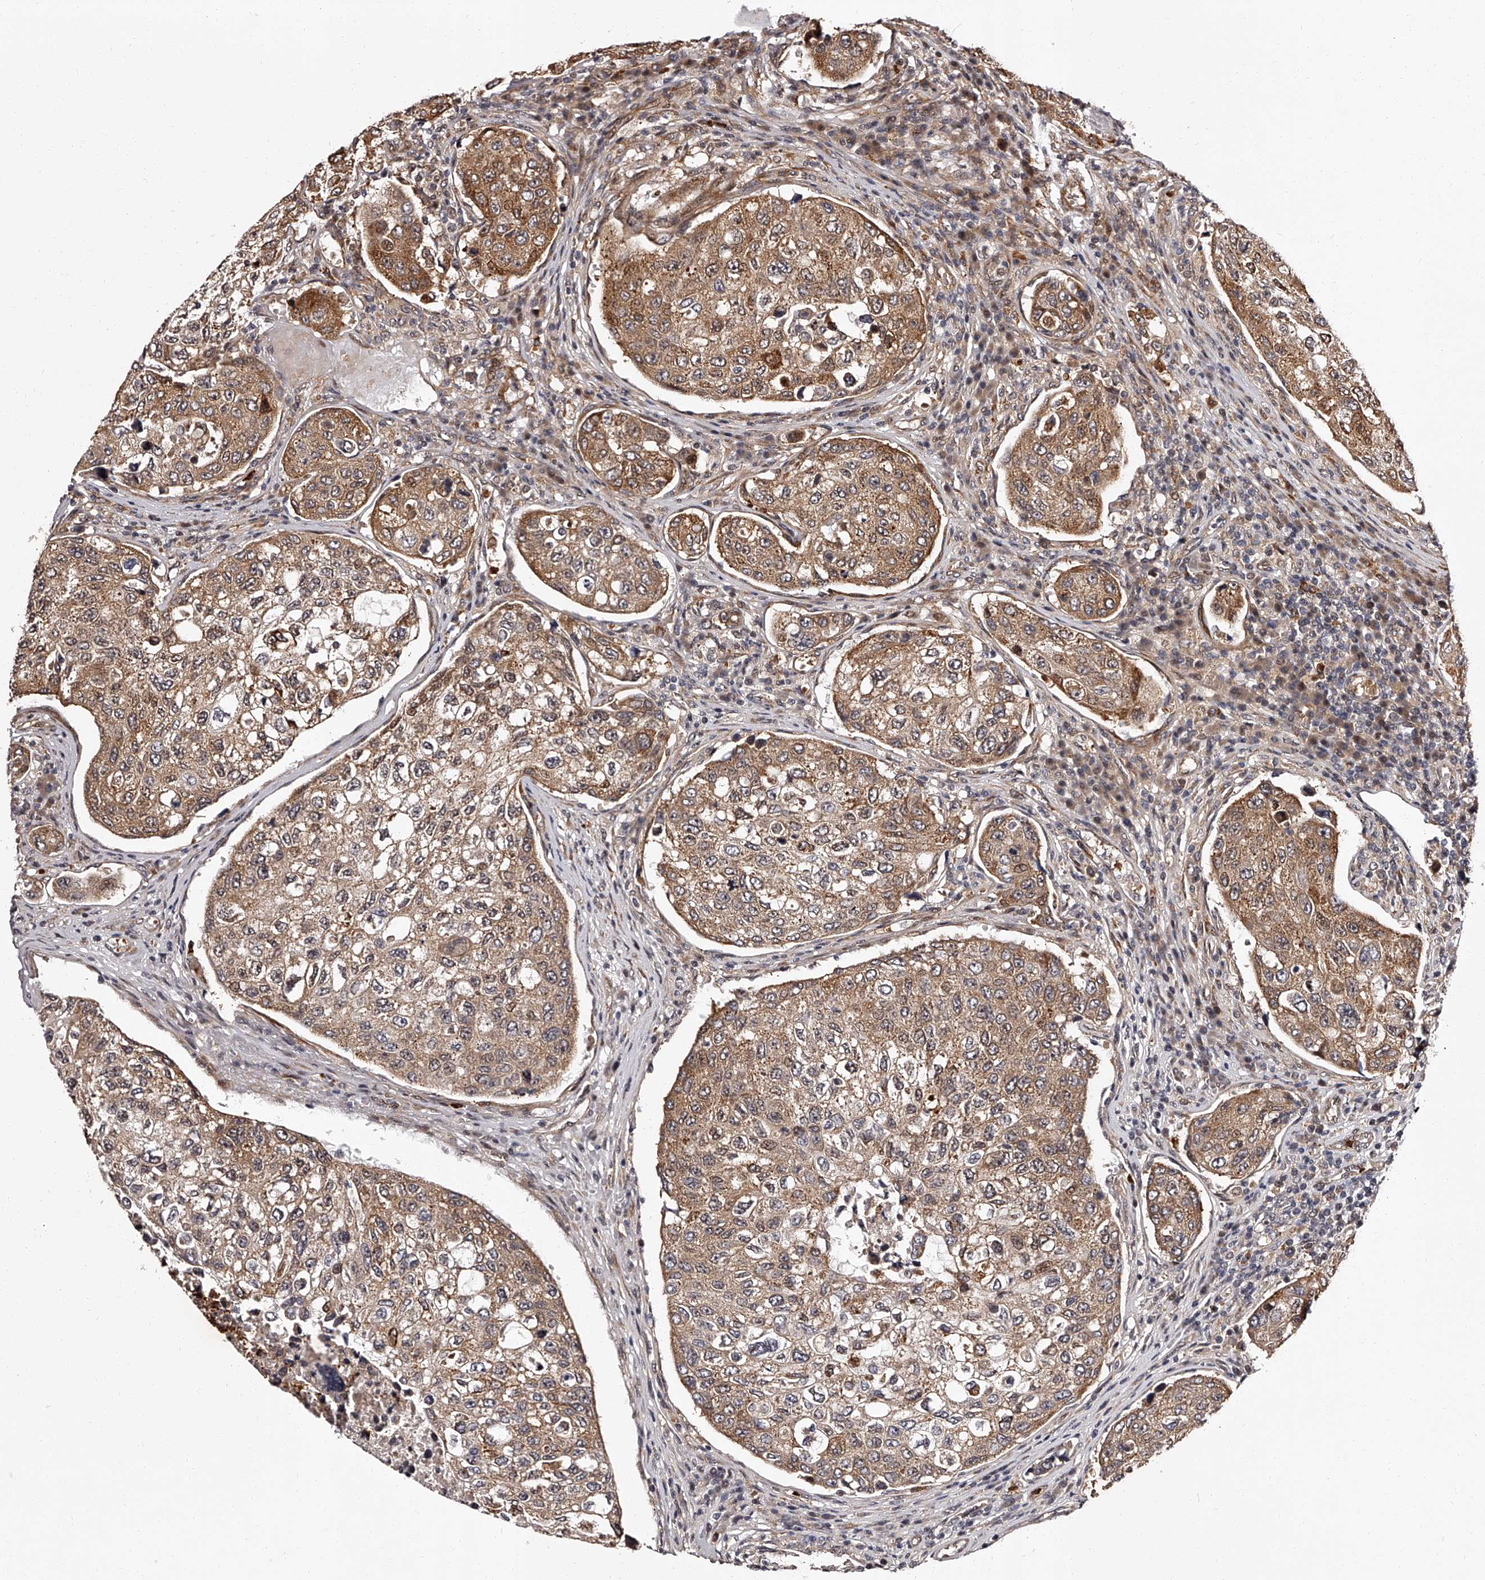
{"staining": {"intensity": "strong", "quantity": "25%-75%", "location": "cytoplasmic/membranous"}, "tissue": "urothelial cancer", "cell_type": "Tumor cells", "image_type": "cancer", "snomed": [{"axis": "morphology", "description": "Urothelial carcinoma, High grade"}, {"axis": "topography", "description": "Lymph node"}, {"axis": "topography", "description": "Urinary bladder"}], "caption": "Immunohistochemistry histopathology image of human high-grade urothelial carcinoma stained for a protein (brown), which demonstrates high levels of strong cytoplasmic/membranous staining in about 25%-75% of tumor cells.", "gene": "RSC1A1", "patient": {"sex": "male", "age": 51}}